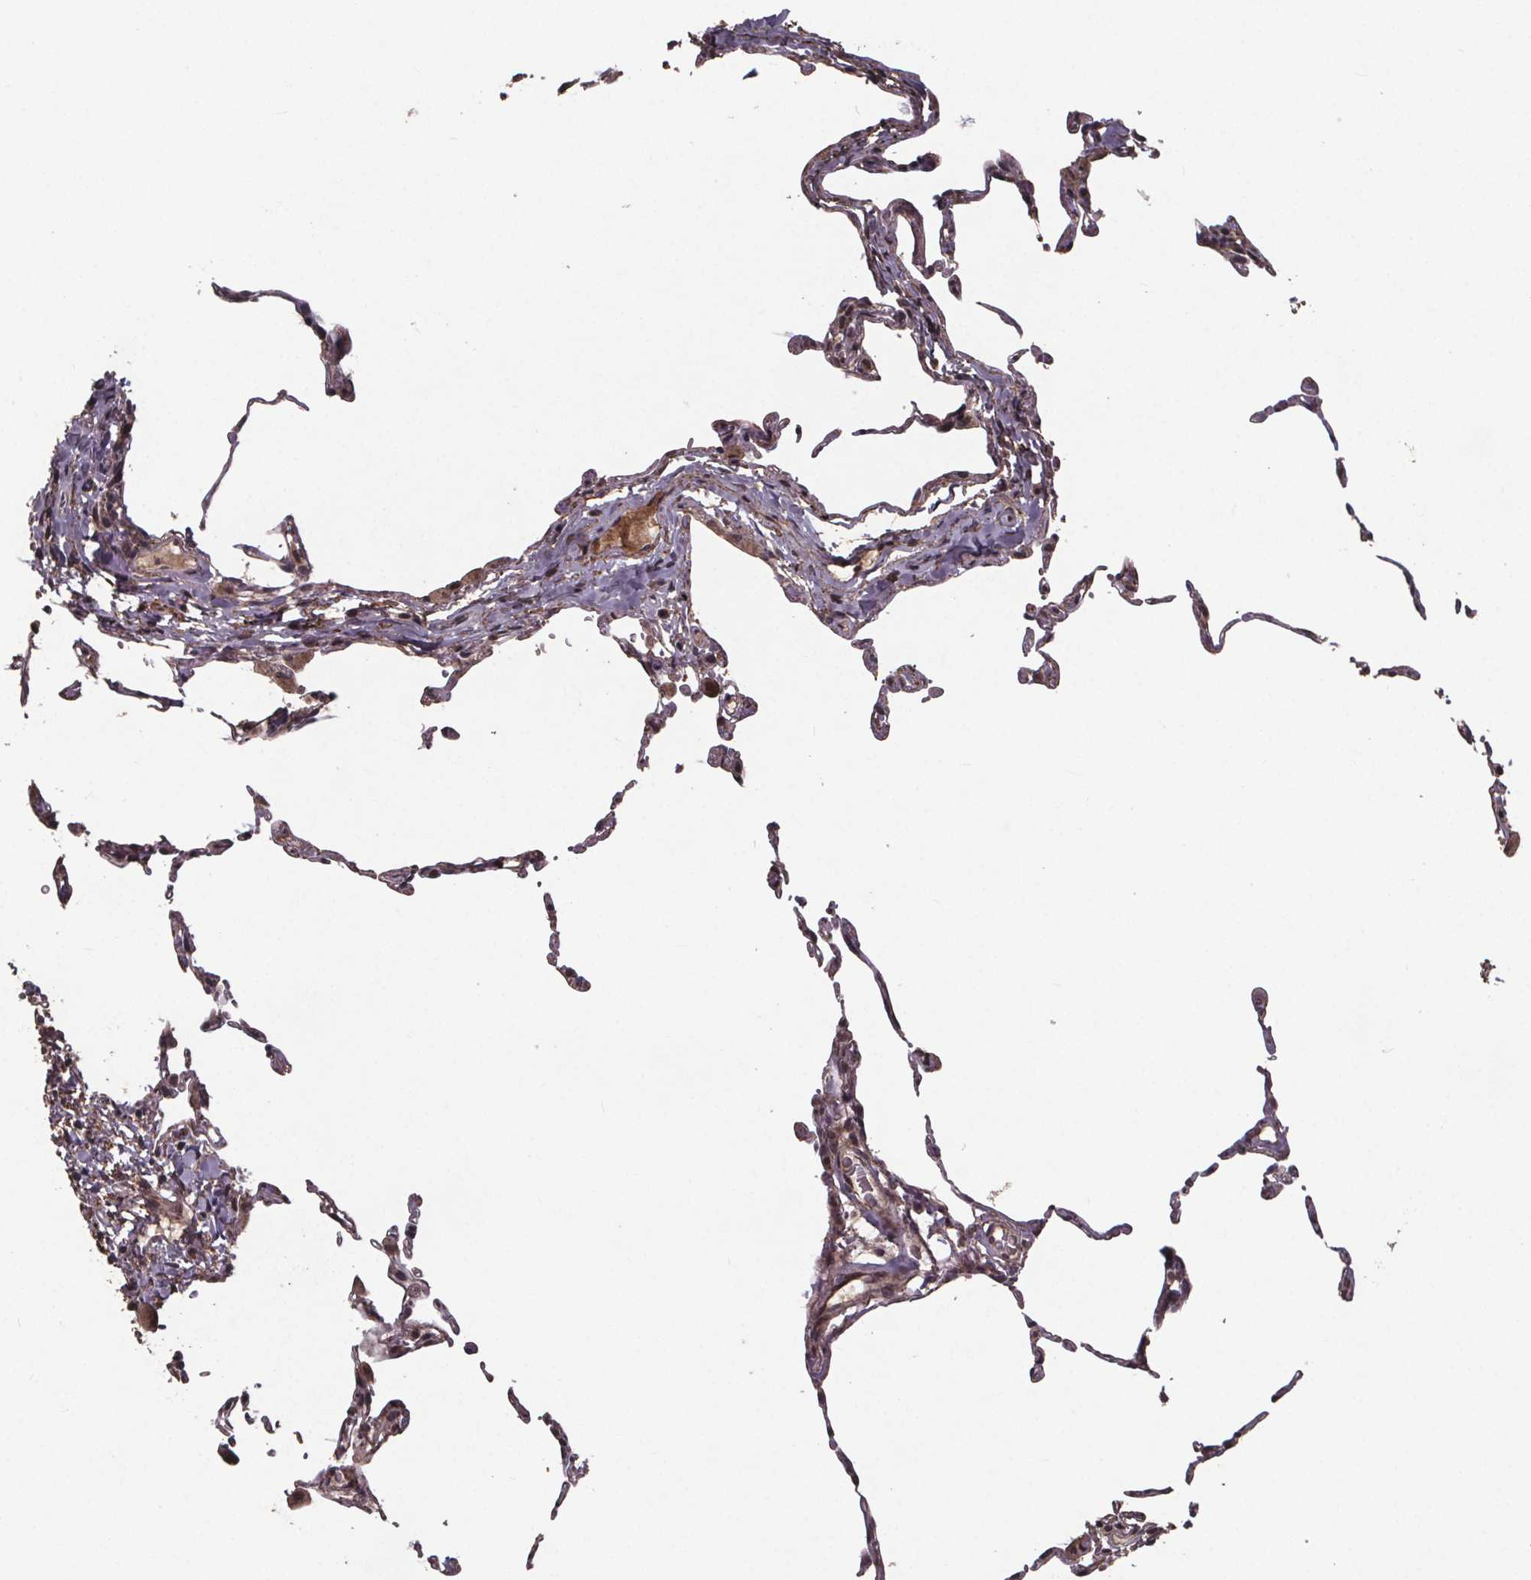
{"staining": {"intensity": "weak", "quantity": "25%-75%", "location": "cytoplasmic/membranous"}, "tissue": "lung", "cell_type": "Alveolar cells", "image_type": "normal", "snomed": [{"axis": "morphology", "description": "Normal tissue, NOS"}, {"axis": "topography", "description": "Lung"}], "caption": "IHC (DAB (3,3'-diaminobenzidine)) staining of benign human lung shows weak cytoplasmic/membranous protein positivity in about 25%-75% of alveolar cells.", "gene": "GPX3", "patient": {"sex": "female", "age": 57}}